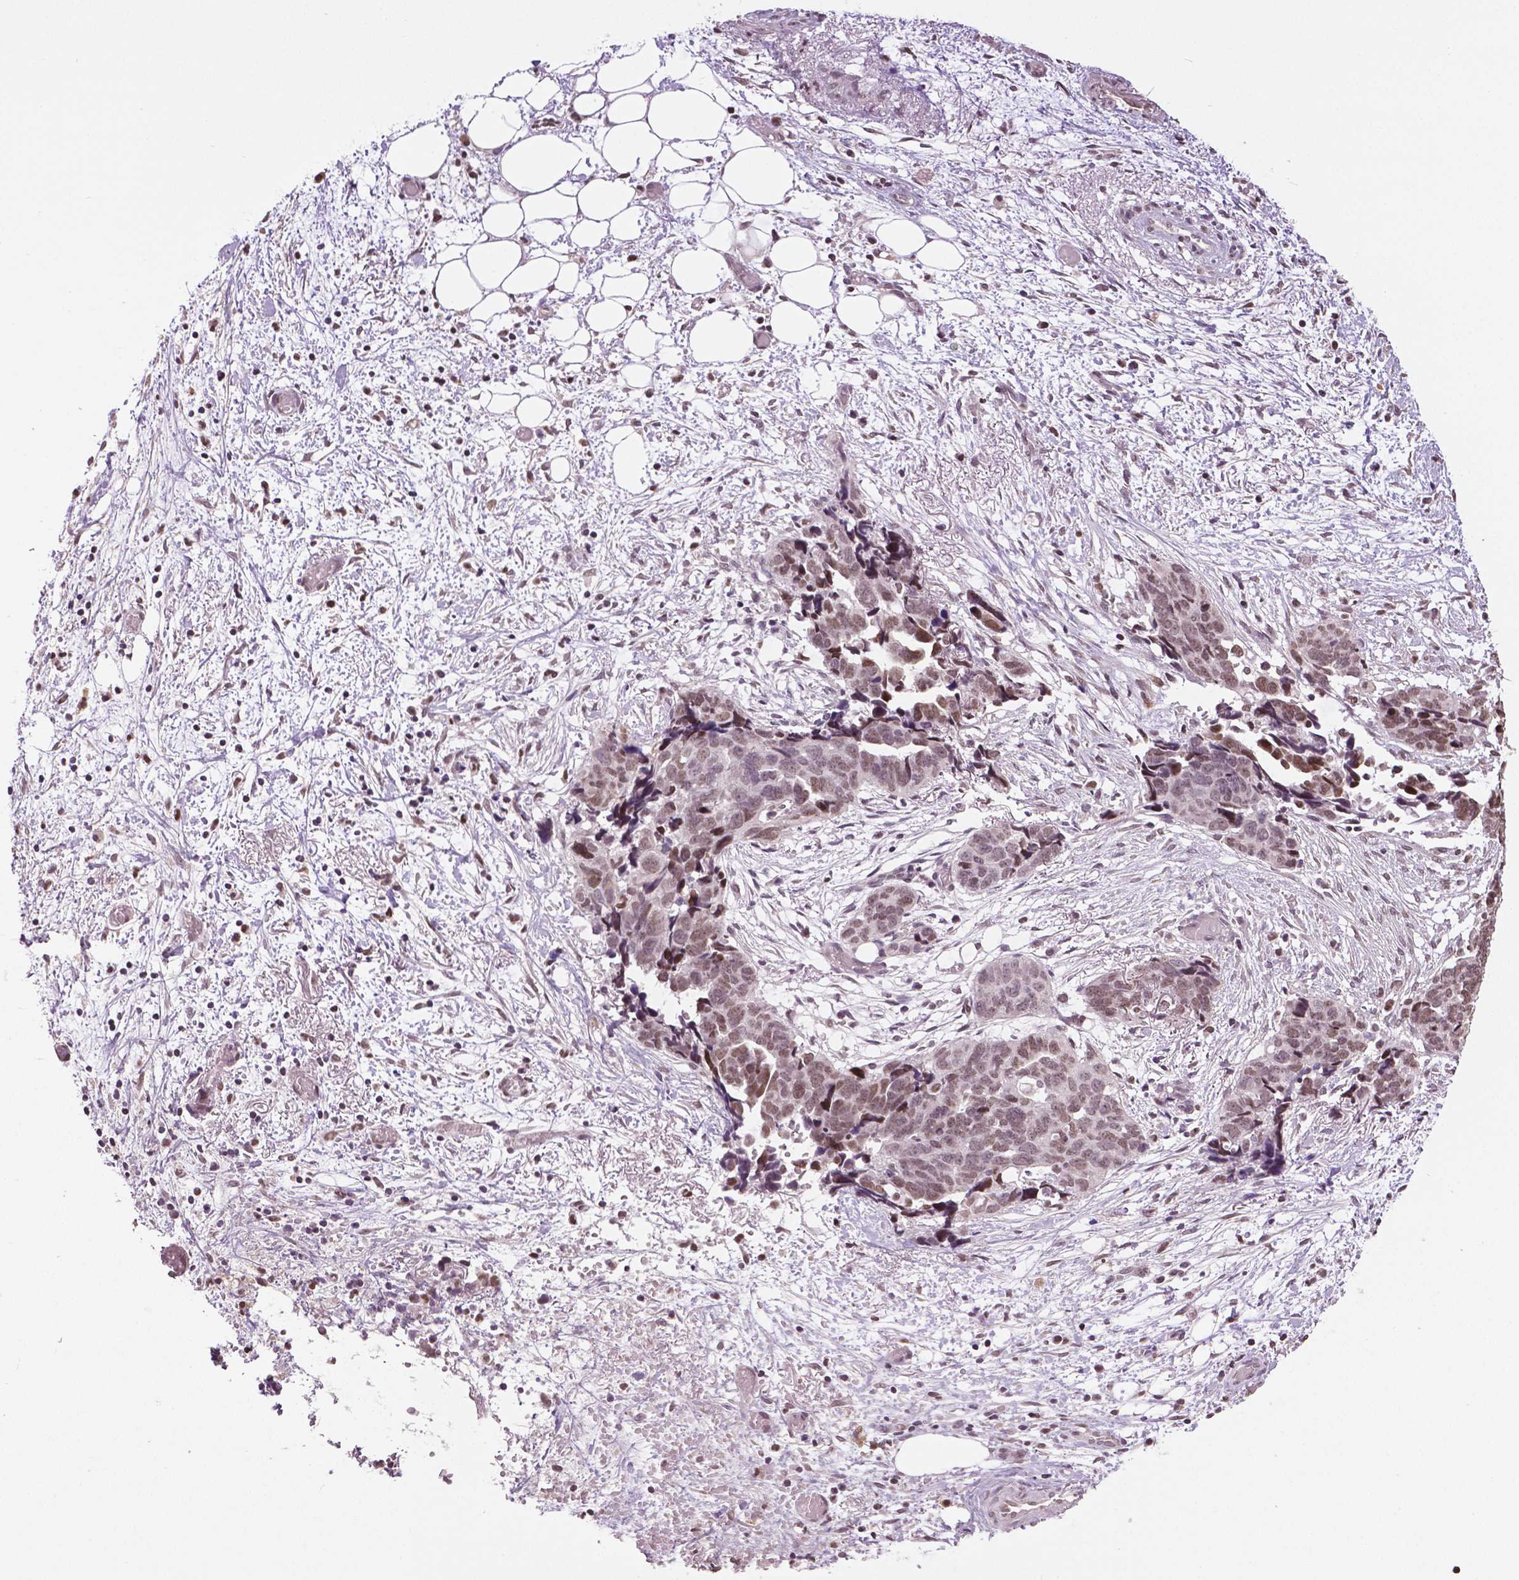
{"staining": {"intensity": "weak", "quantity": ">75%", "location": "nuclear"}, "tissue": "ovarian cancer", "cell_type": "Tumor cells", "image_type": "cancer", "snomed": [{"axis": "morphology", "description": "Cystadenocarcinoma, serous, NOS"}, {"axis": "topography", "description": "Ovary"}], "caption": "Weak nuclear positivity is seen in about >75% of tumor cells in serous cystadenocarcinoma (ovarian).", "gene": "DLX5", "patient": {"sex": "female", "age": 69}}